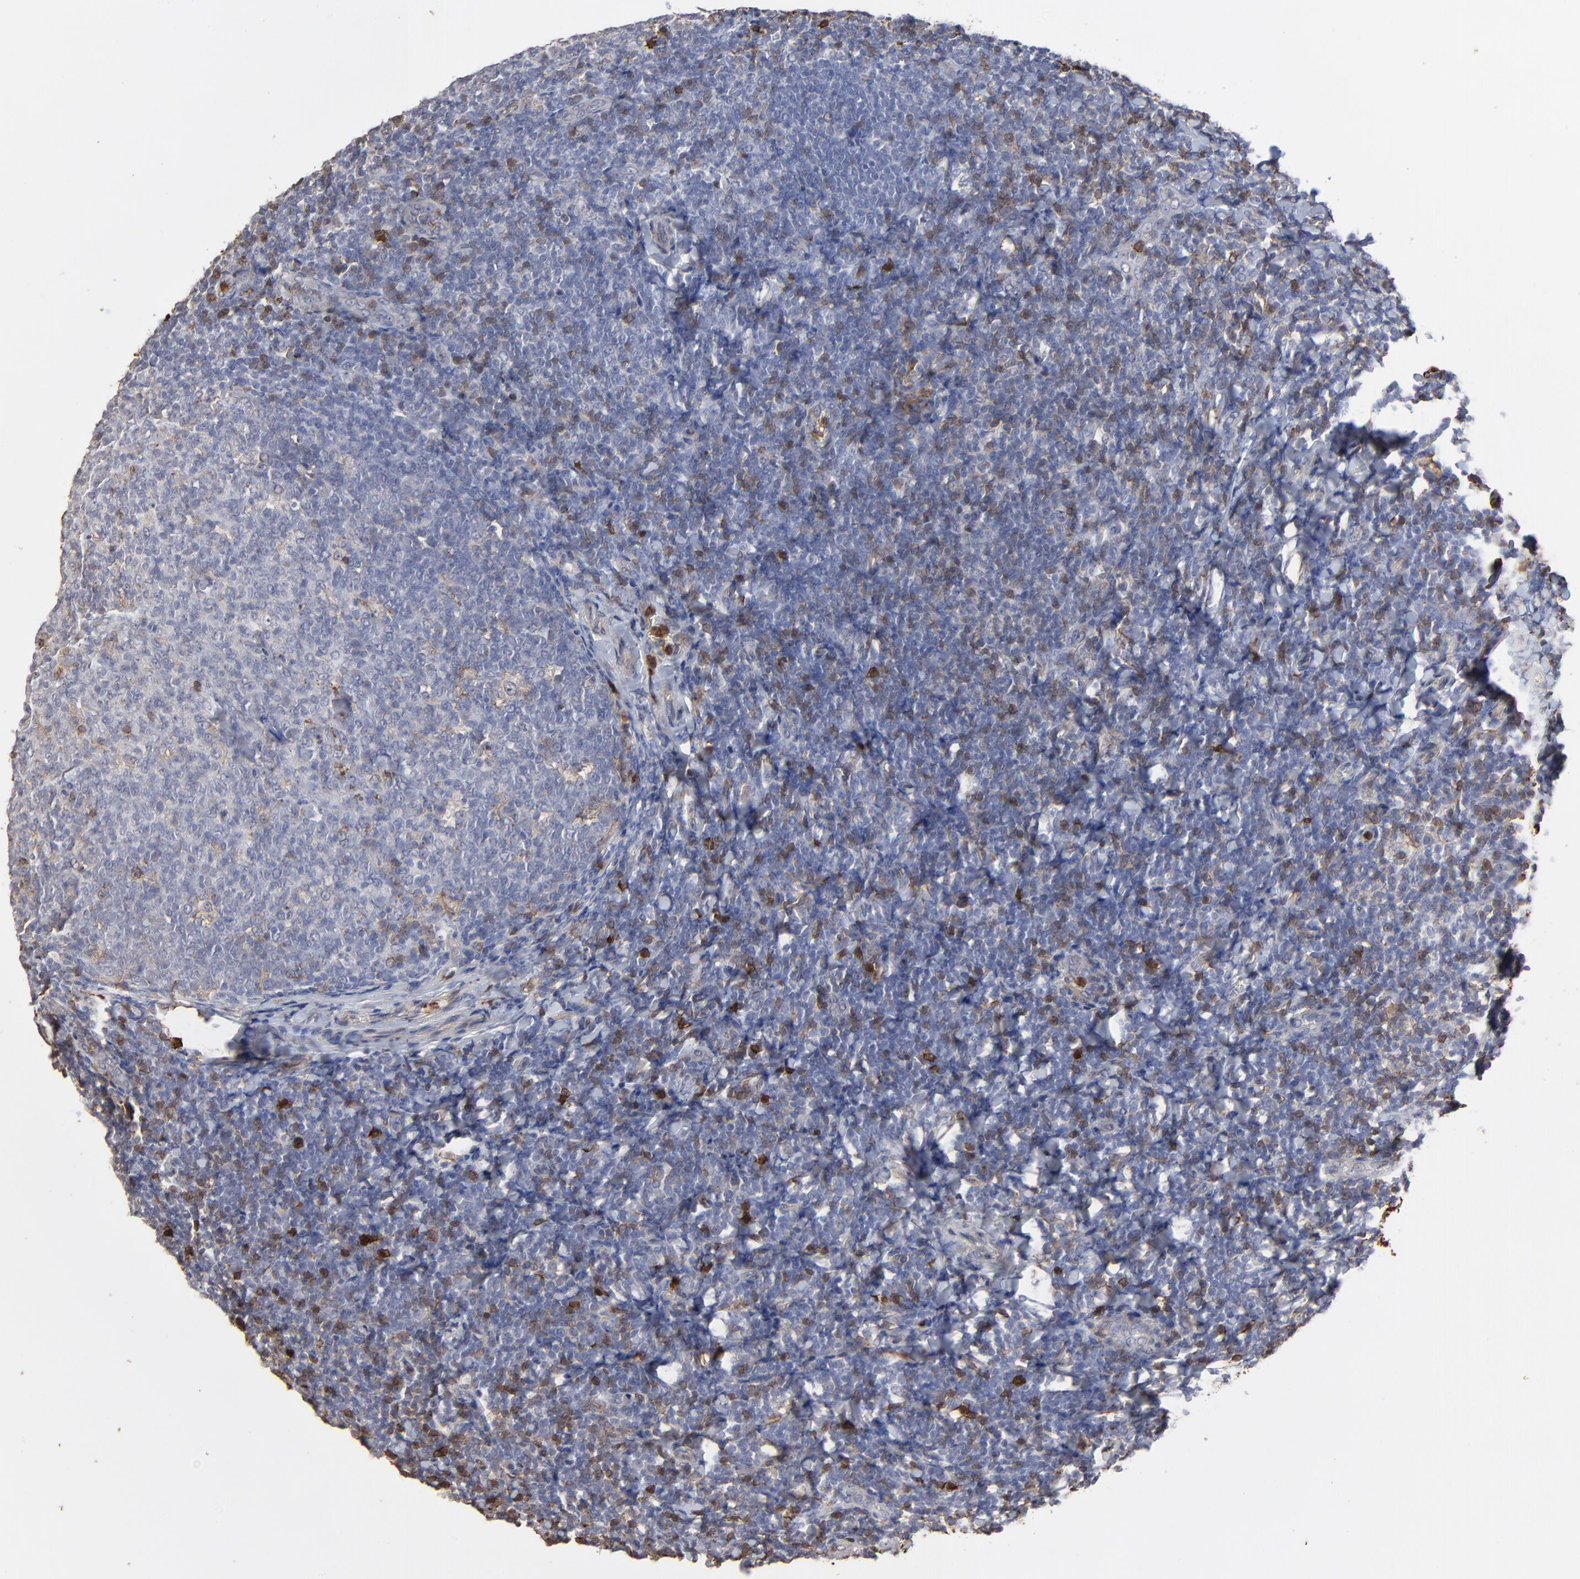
{"staining": {"intensity": "weak", "quantity": "<25%", "location": "cytoplasmic/membranous"}, "tissue": "tonsil", "cell_type": "Germinal center cells", "image_type": "normal", "snomed": [{"axis": "morphology", "description": "Normal tissue, NOS"}, {"axis": "topography", "description": "Tonsil"}], "caption": "IHC image of unremarkable tonsil stained for a protein (brown), which reveals no expression in germinal center cells.", "gene": "SLC6A14", "patient": {"sex": "male", "age": 31}}